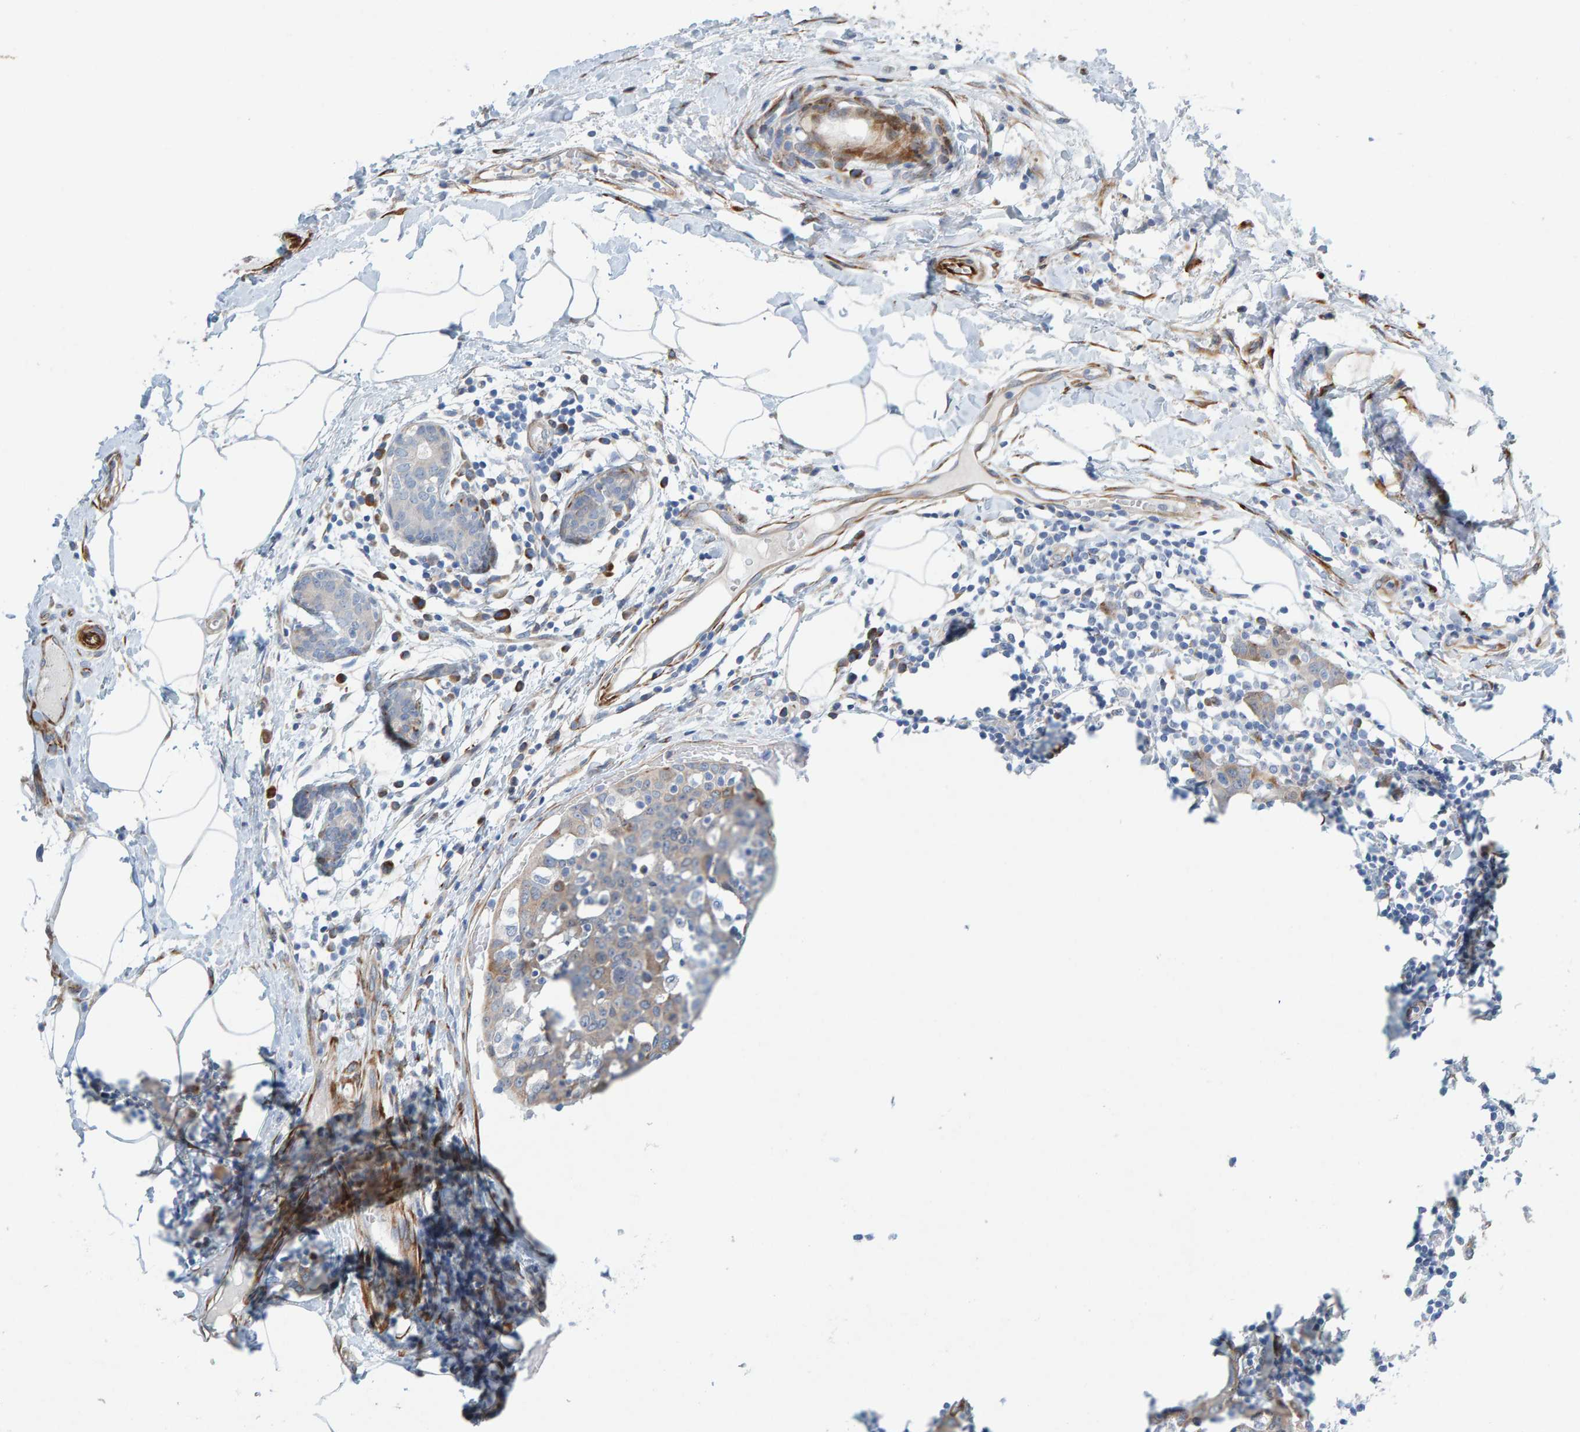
{"staining": {"intensity": "weak", "quantity": "25%-75%", "location": "cytoplasmic/membranous"}, "tissue": "breast cancer", "cell_type": "Tumor cells", "image_type": "cancer", "snomed": [{"axis": "morphology", "description": "Normal tissue, NOS"}, {"axis": "morphology", "description": "Duct carcinoma"}, {"axis": "topography", "description": "Breast"}], "caption": "Breast intraductal carcinoma stained for a protein demonstrates weak cytoplasmic/membranous positivity in tumor cells.", "gene": "MMP16", "patient": {"sex": "female", "age": 37}}